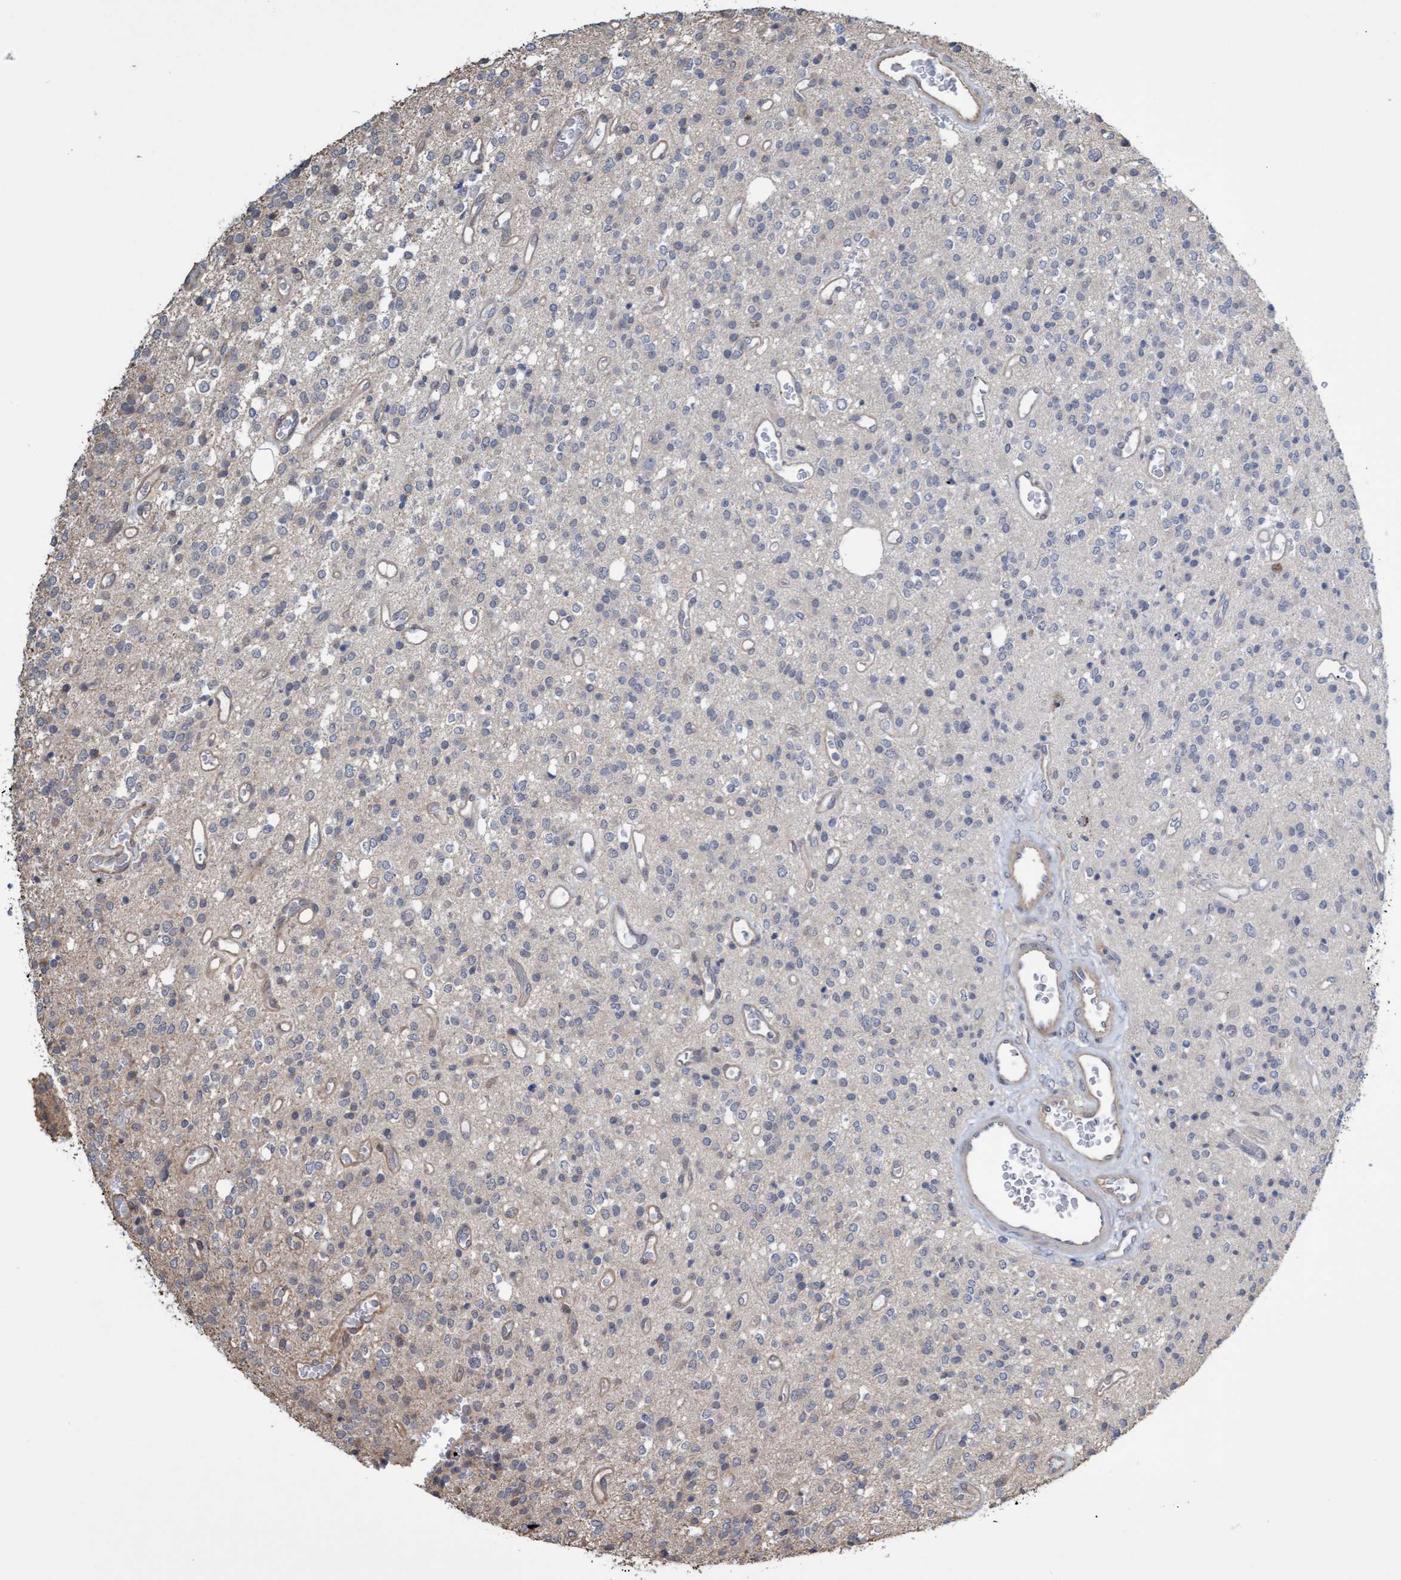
{"staining": {"intensity": "negative", "quantity": "none", "location": "none"}, "tissue": "glioma", "cell_type": "Tumor cells", "image_type": "cancer", "snomed": [{"axis": "morphology", "description": "Glioma, malignant, High grade"}, {"axis": "topography", "description": "Brain"}], "caption": "DAB (3,3'-diaminobenzidine) immunohistochemical staining of glioma exhibits no significant staining in tumor cells. The staining is performed using DAB (3,3'-diaminobenzidine) brown chromogen with nuclei counter-stained in using hematoxylin.", "gene": "TNFRSF10B", "patient": {"sex": "male", "age": 34}}